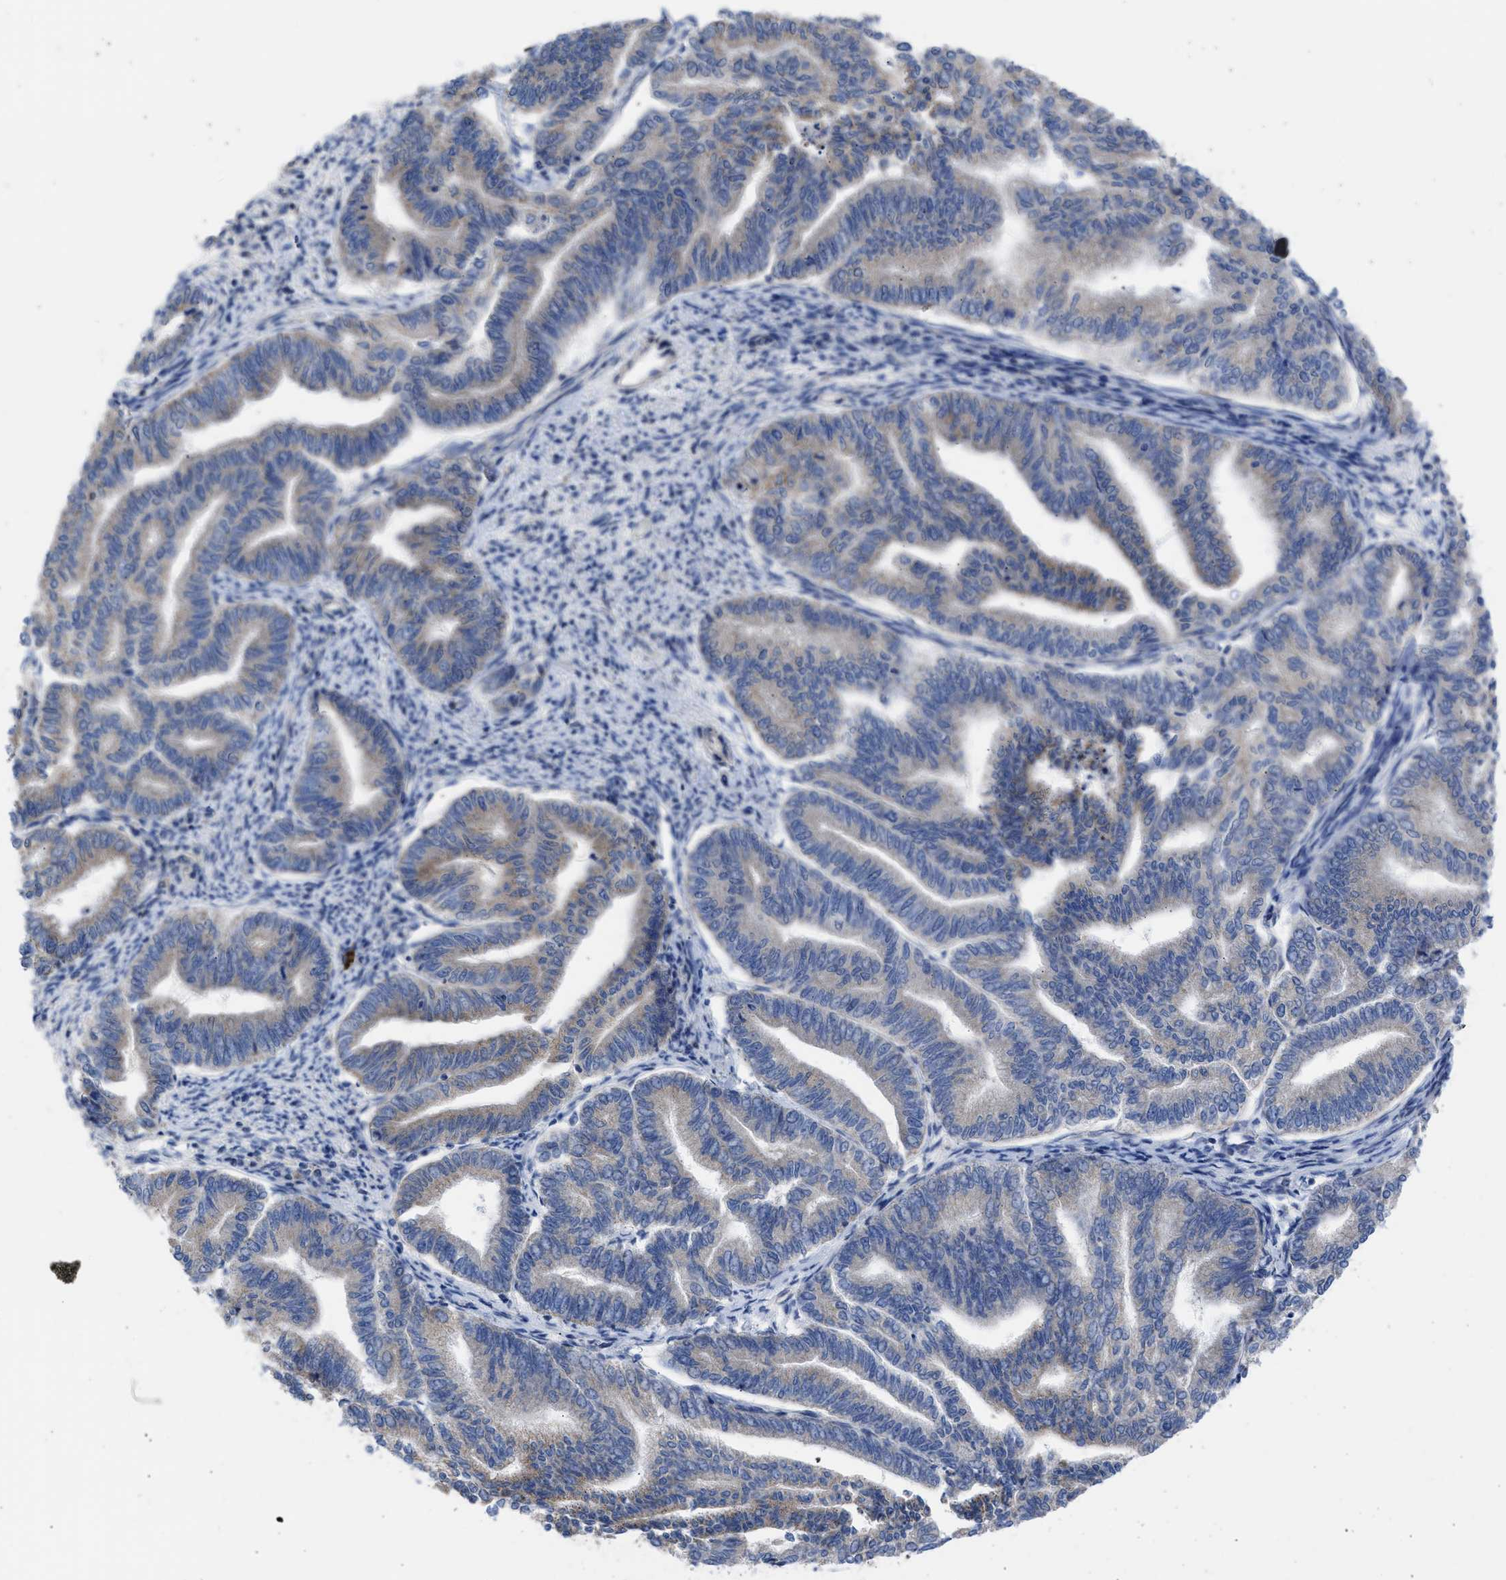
{"staining": {"intensity": "weak", "quantity": "25%-75%", "location": "cytoplasmic/membranous"}, "tissue": "endometrial cancer", "cell_type": "Tumor cells", "image_type": "cancer", "snomed": [{"axis": "morphology", "description": "Adenocarcinoma, NOS"}, {"axis": "topography", "description": "Endometrium"}], "caption": "Tumor cells show weak cytoplasmic/membranous staining in about 25%-75% of cells in endometrial cancer.", "gene": "BTG3", "patient": {"sex": "female", "age": 79}}